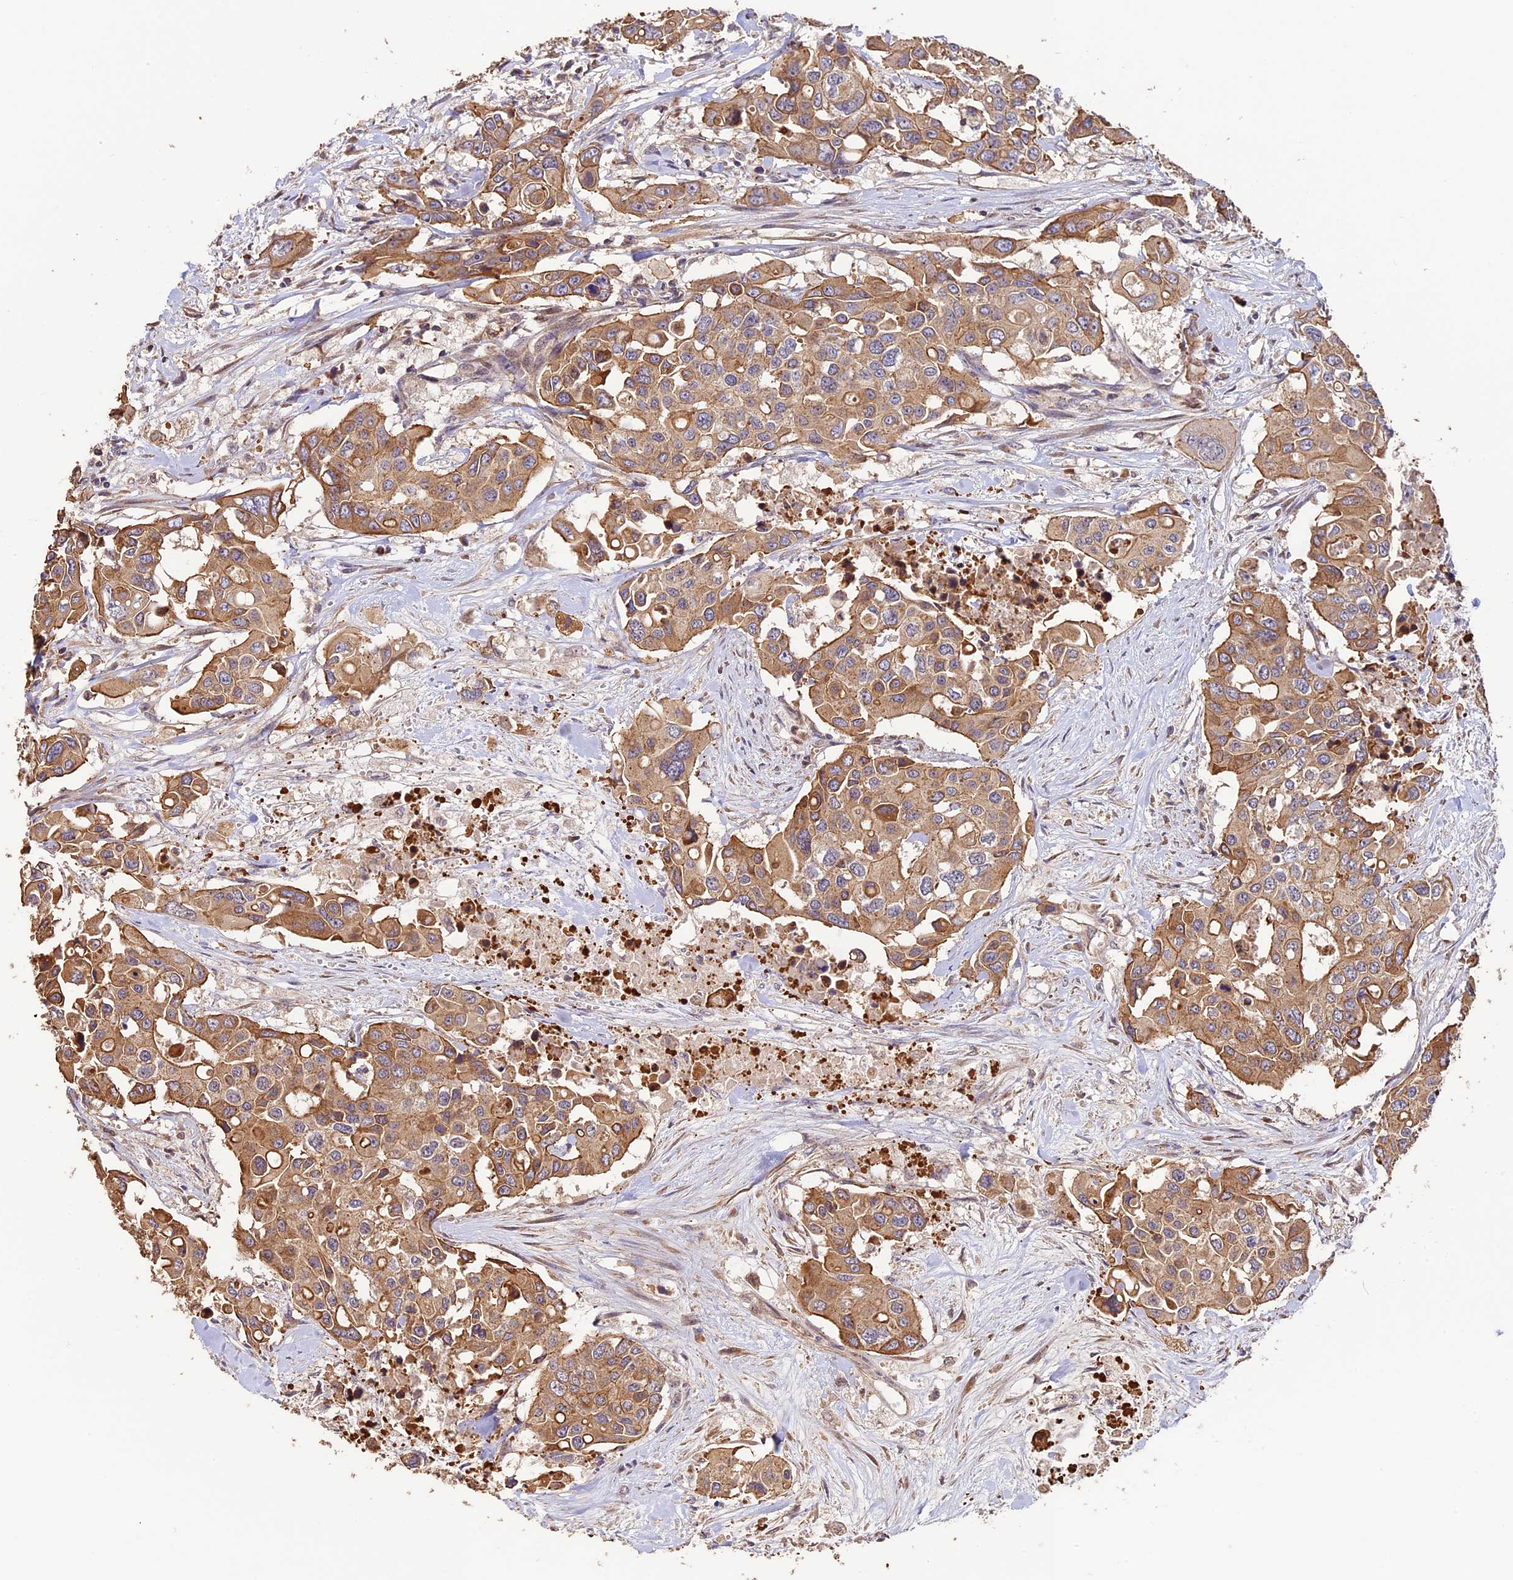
{"staining": {"intensity": "moderate", "quantity": ">75%", "location": "cytoplasmic/membranous"}, "tissue": "colorectal cancer", "cell_type": "Tumor cells", "image_type": "cancer", "snomed": [{"axis": "morphology", "description": "Adenocarcinoma, NOS"}, {"axis": "topography", "description": "Colon"}], "caption": "Approximately >75% of tumor cells in colorectal cancer (adenocarcinoma) reveal moderate cytoplasmic/membranous protein positivity as visualized by brown immunohistochemical staining.", "gene": "BCAS4", "patient": {"sex": "male", "age": 77}}